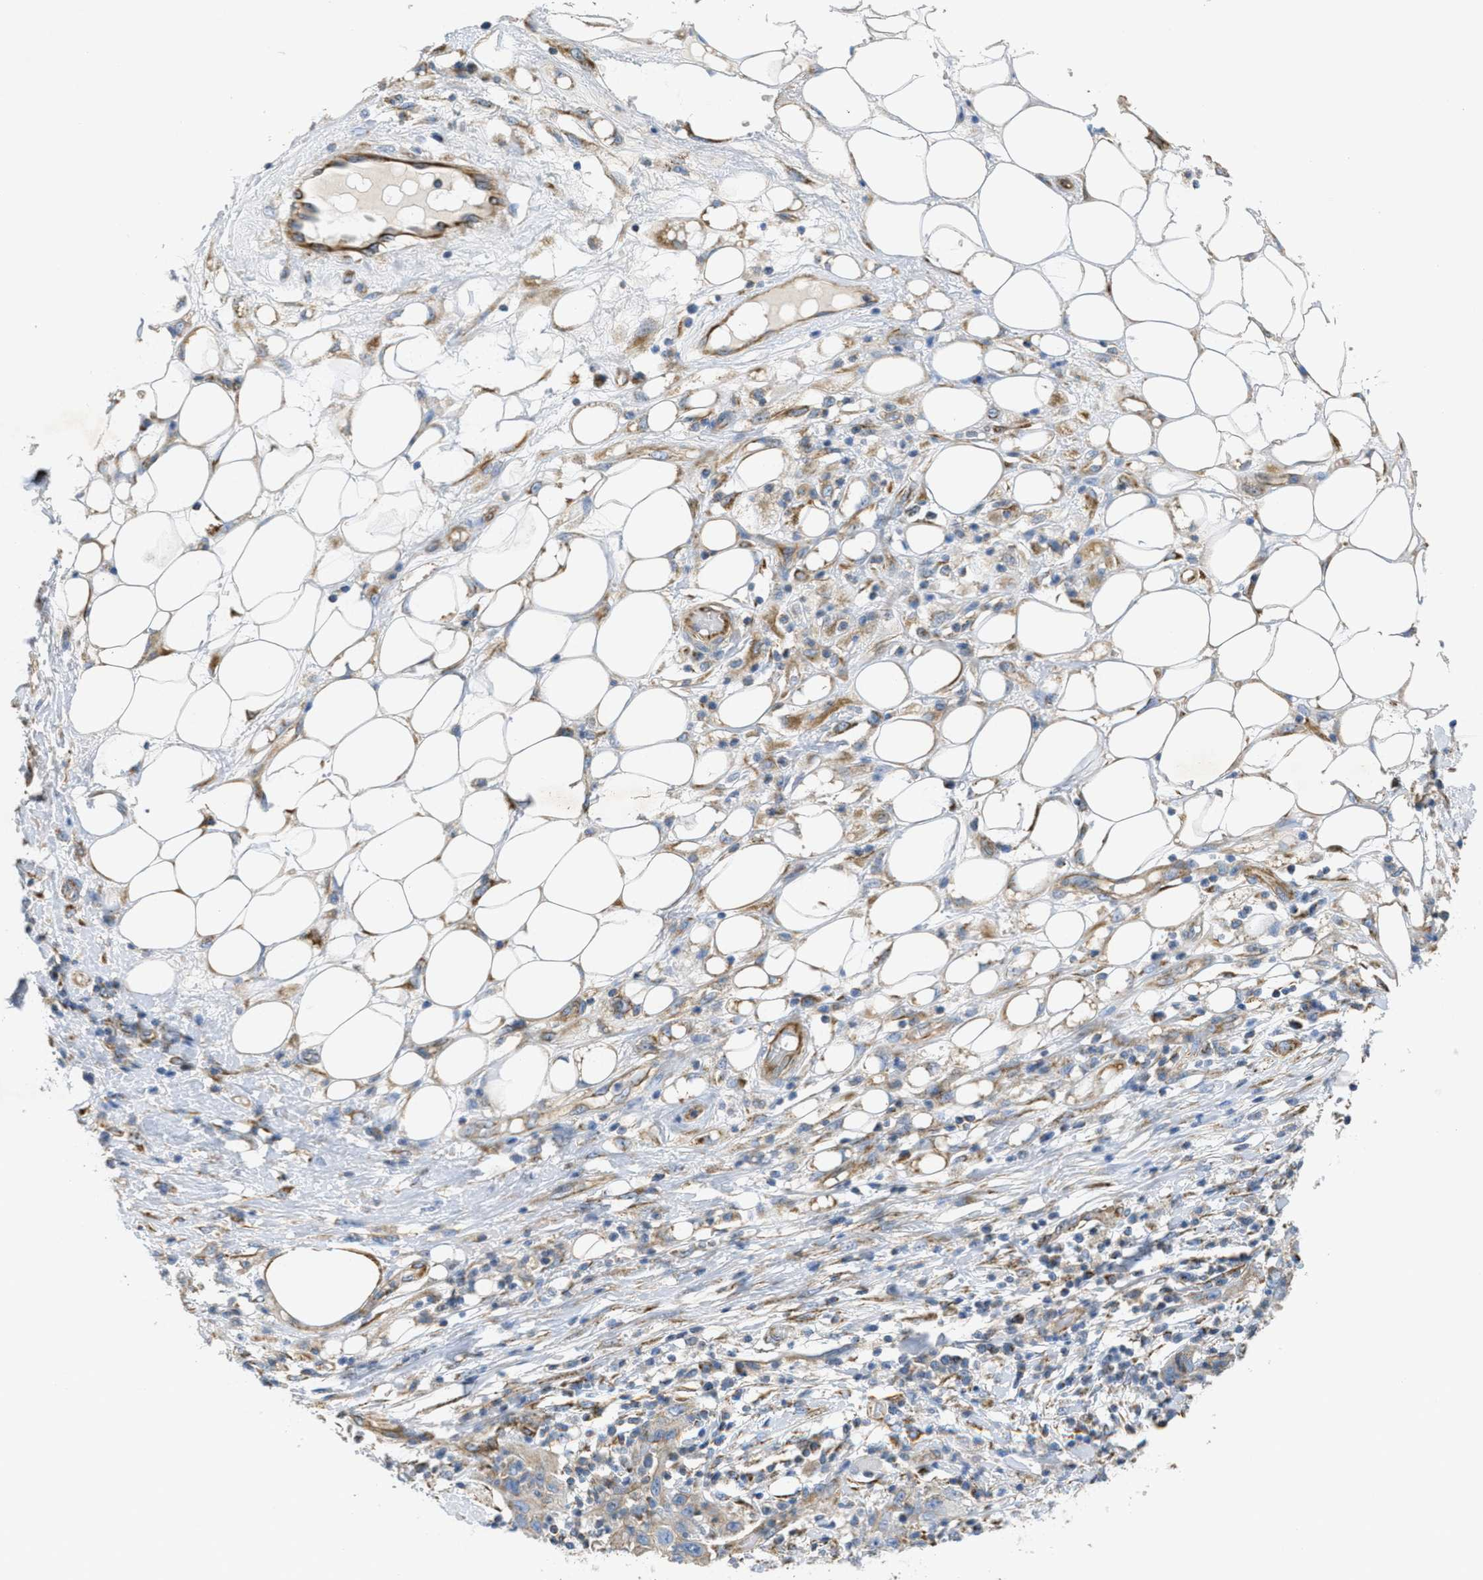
{"staining": {"intensity": "moderate", "quantity": ">75%", "location": "cytoplasmic/membranous"}, "tissue": "skin cancer", "cell_type": "Tumor cells", "image_type": "cancer", "snomed": [{"axis": "morphology", "description": "Squamous cell carcinoma, NOS"}, {"axis": "topography", "description": "Skin"}], "caption": "Protein expression analysis of skin cancer reveals moderate cytoplasmic/membranous expression in about >75% of tumor cells.", "gene": "BTN3A1", "patient": {"sex": "female", "age": 88}}